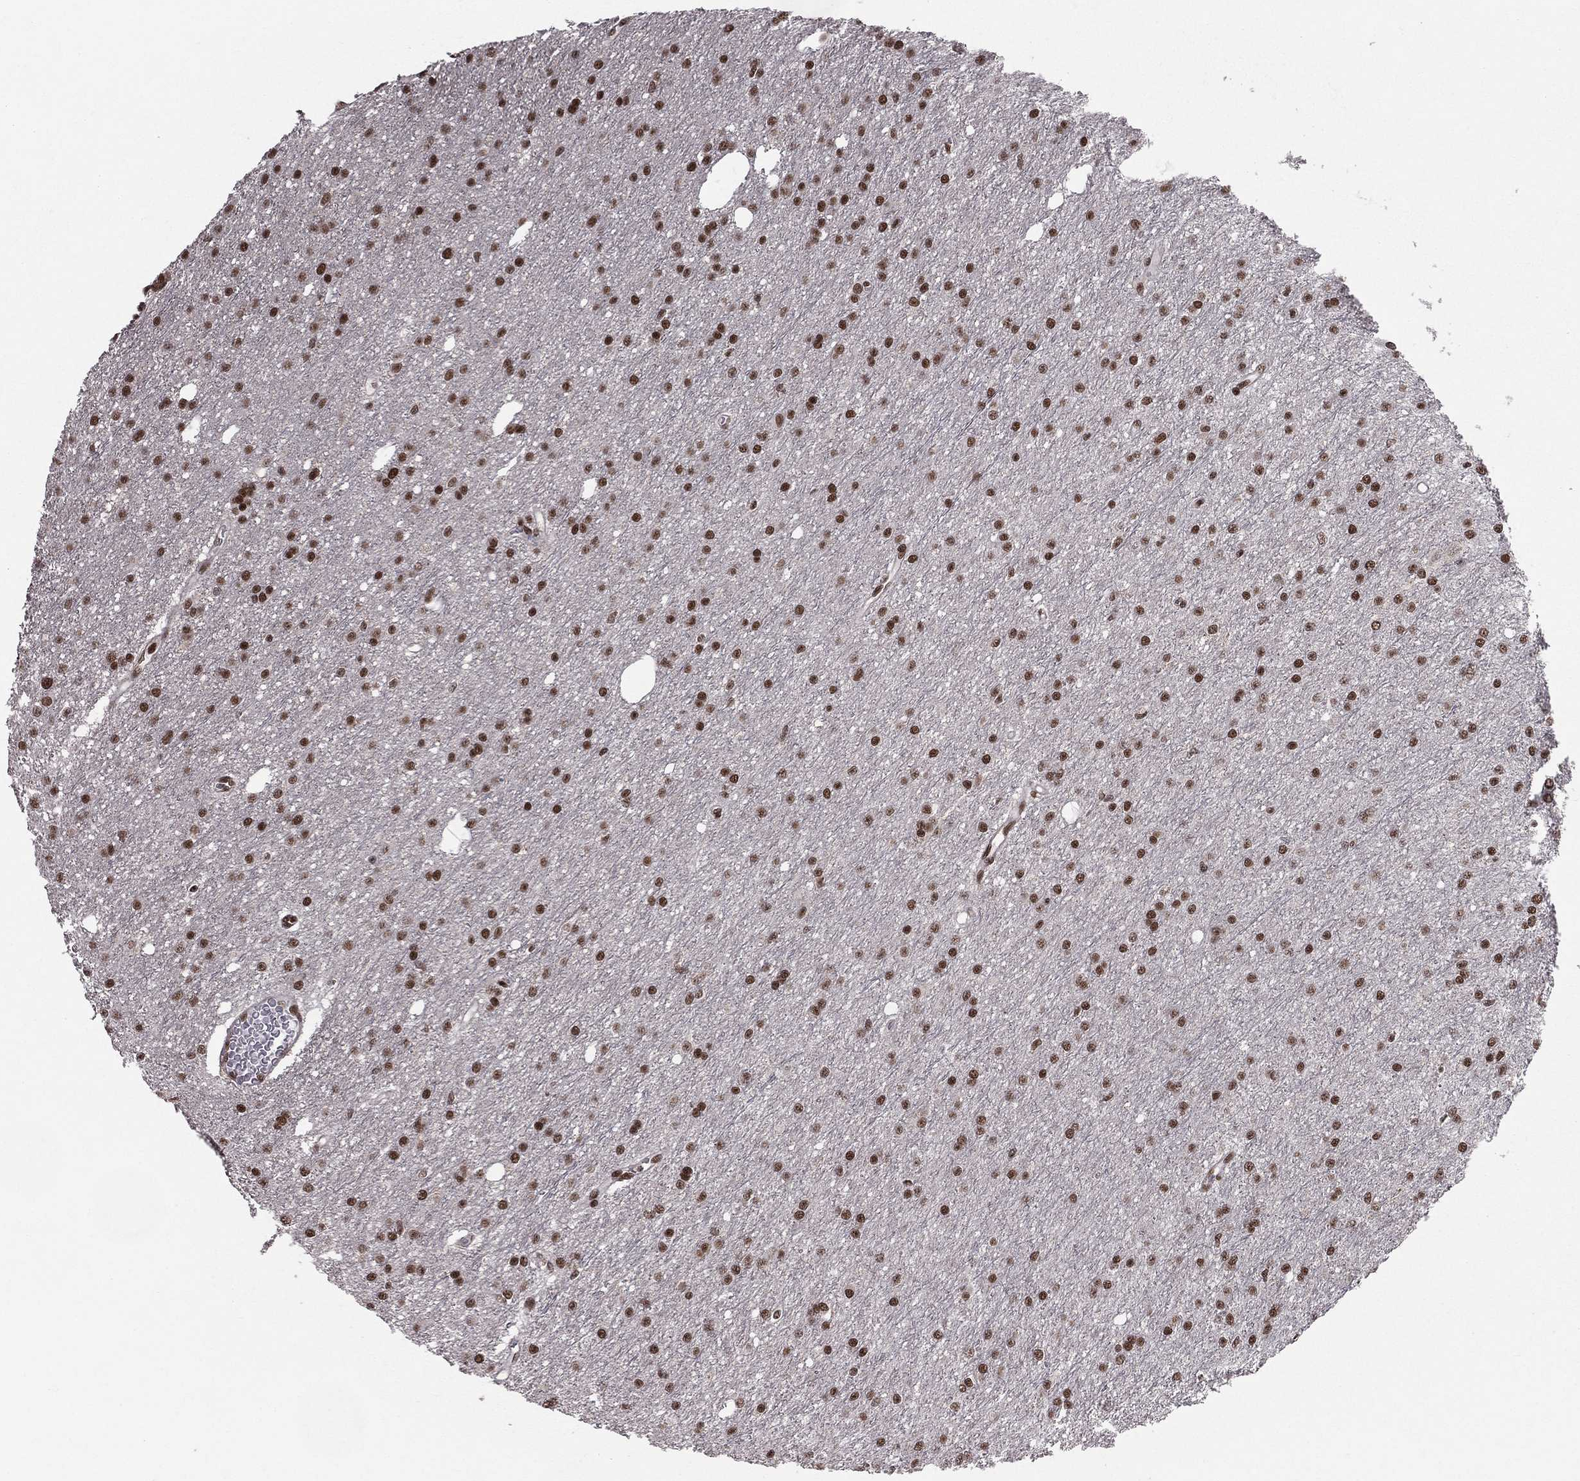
{"staining": {"intensity": "strong", "quantity": ">75%", "location": "nuclear"}, "tissue": "glioma", "cell_type": "Tumor cells", "image_type": "cancer", "snomed": [{"axis": "morphology", "description": "Glioma, malignant, Low grade"}, {"axis": "topography", "description": "Brain"}], "caption": "Glioma stained with IHC shows strong nuclear expression in about >75% of tumor cells. (IHC, brightfield microscopy, high magnification).", "gene": "NFYB", "patient": {"sex": "male", "age": 27}}